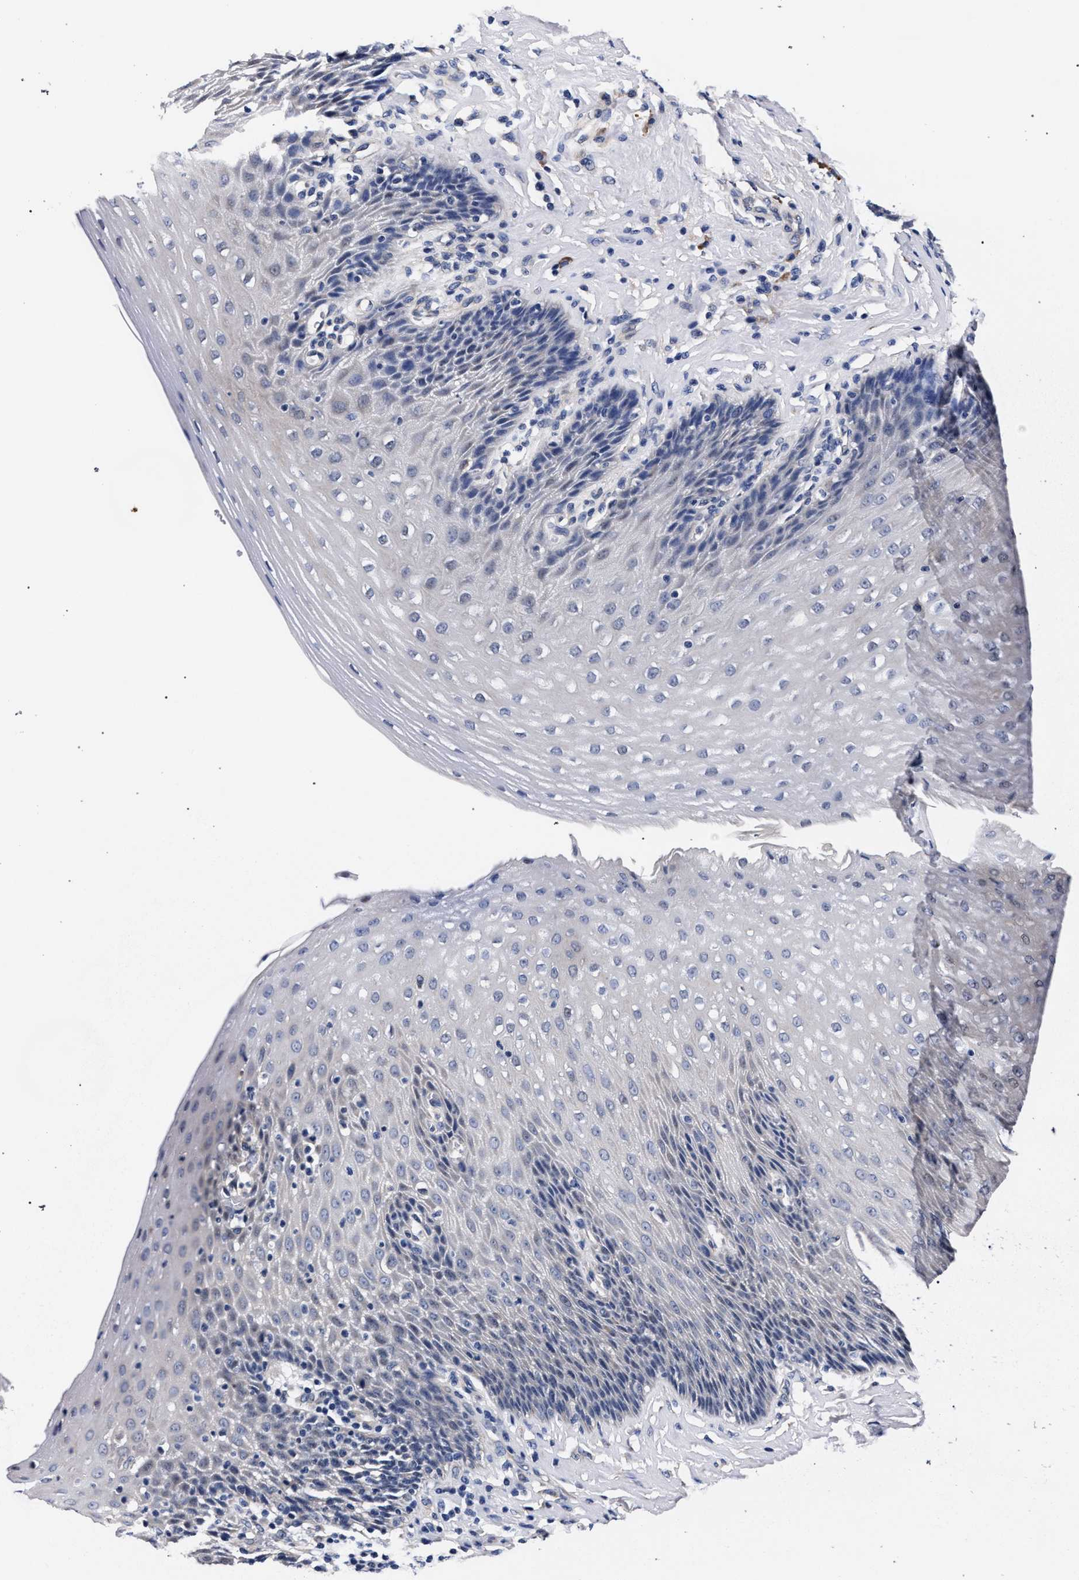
{"staining": {"intensity": "negative", "quantity": "none", "location": "none"}, "tissue": "esophagus", "cell_type": "Squamous epithelial cells", "image_type": "normal", "snomed": [{"axis": "morphology", "description": "Normal tissue, NOS"}, {"axis": "topography", "description": "Esophagus"}], "caption": "Squamous epithelial cells show no significant expression in unremarkable esophagus. (DAB (3,3'-diaminobenzidine) immunohistochemistry, high magnification).", "gene": "CFAP95", "patient": {"sex": "female", "age": 61}}